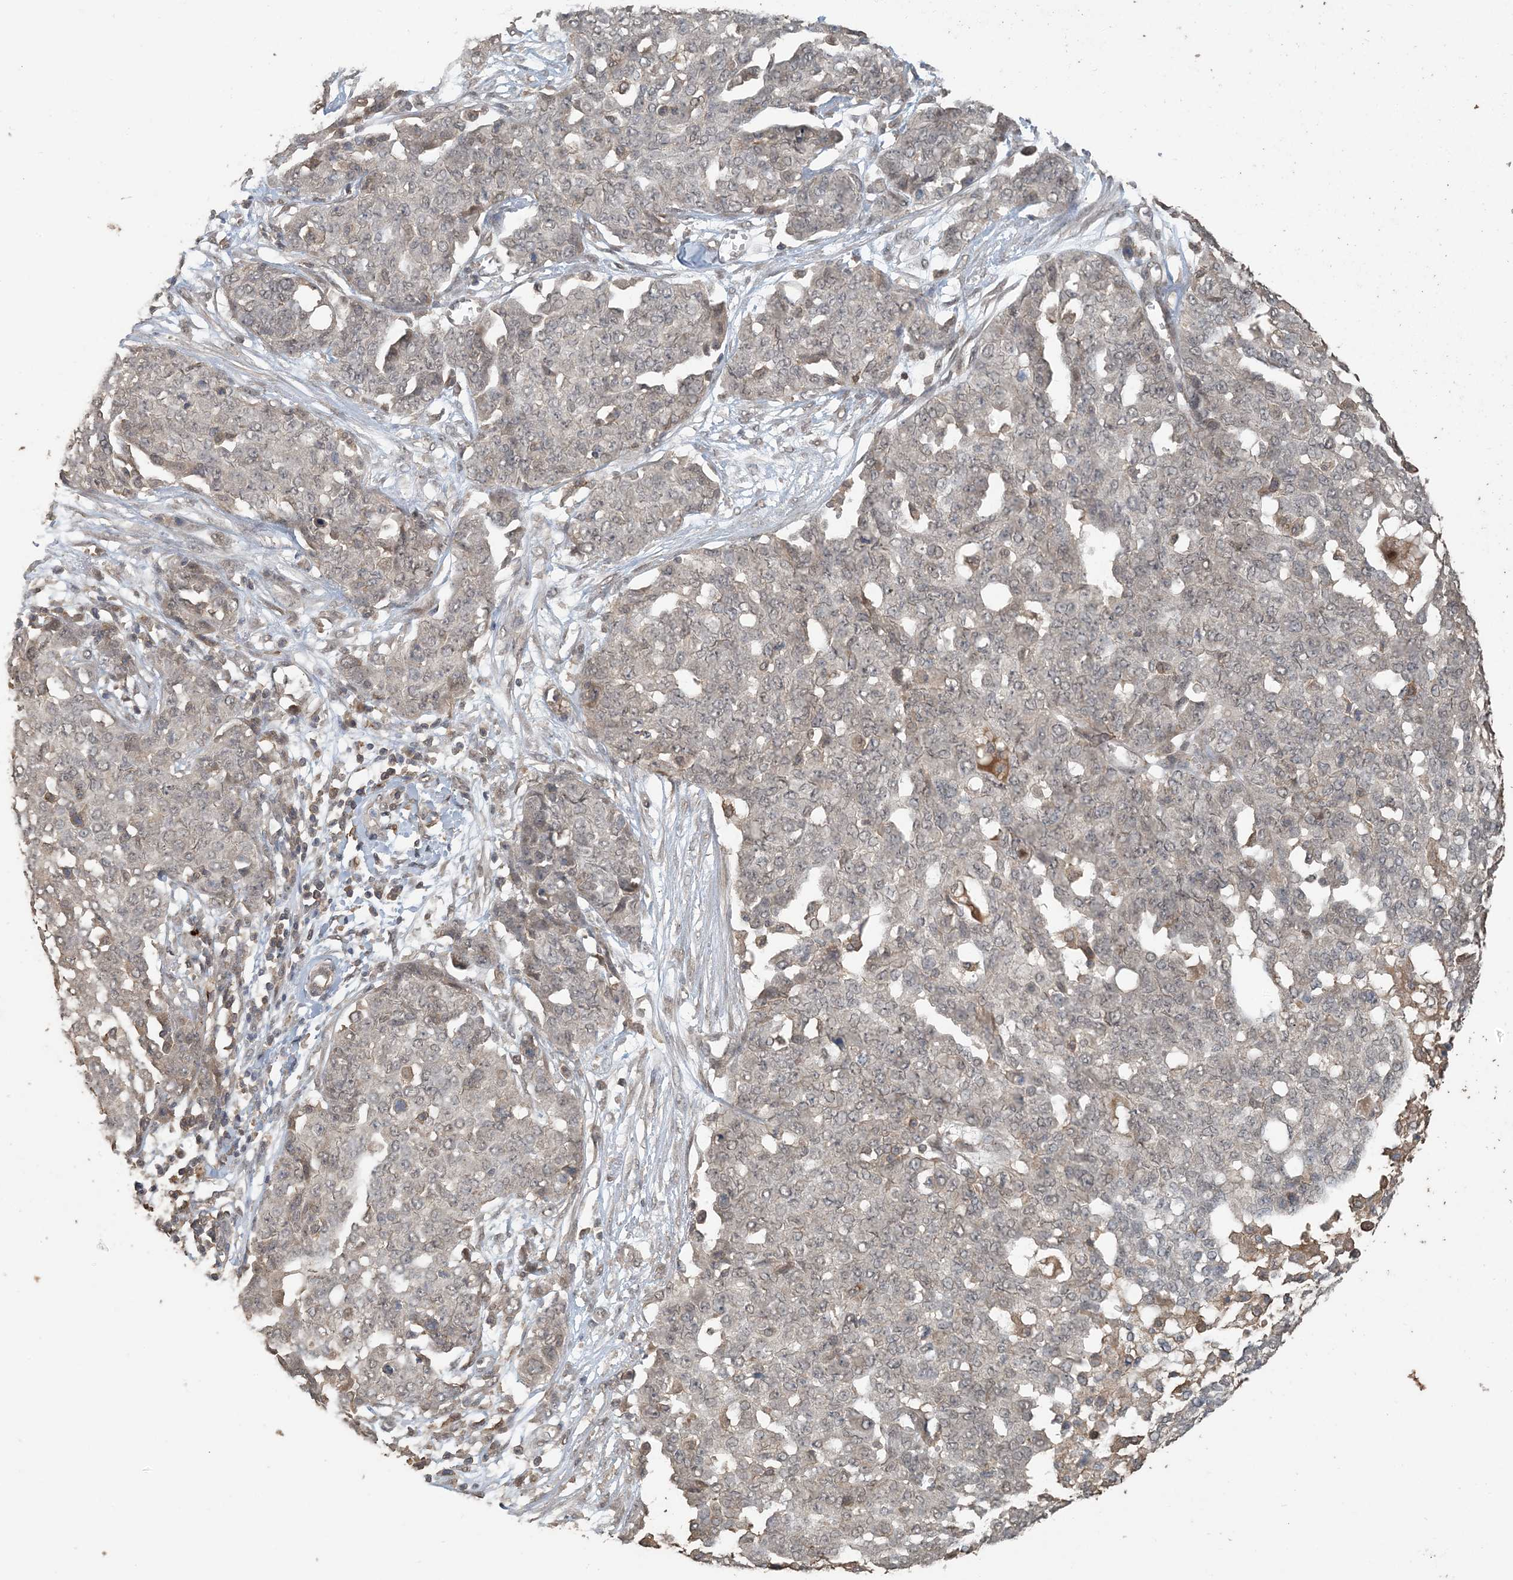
{"staining": {"intensity": "weak", "quantity": "<25%", "location": "nuclear"}, "tissue": "ovarian cancer", "cell_type": "Tumor cells", "image_type": "cancer", "snomed": [{"axis": "morphology", "description": "Cystadenocarcinoma, serous, NOS"}, {"axis": "topography", "description": "Soft tissue"}, {"axis": "topography", "description": "Ovary"}], "caption": "A high-resolution photomicrograph shows immunohistochemistry staining of ovarian serous cystadenocarcinoma, which shows no significant positivity in tumor cells.", "gene": "ZC3H12A", "patient": {"sex": "female", "age": 57}}